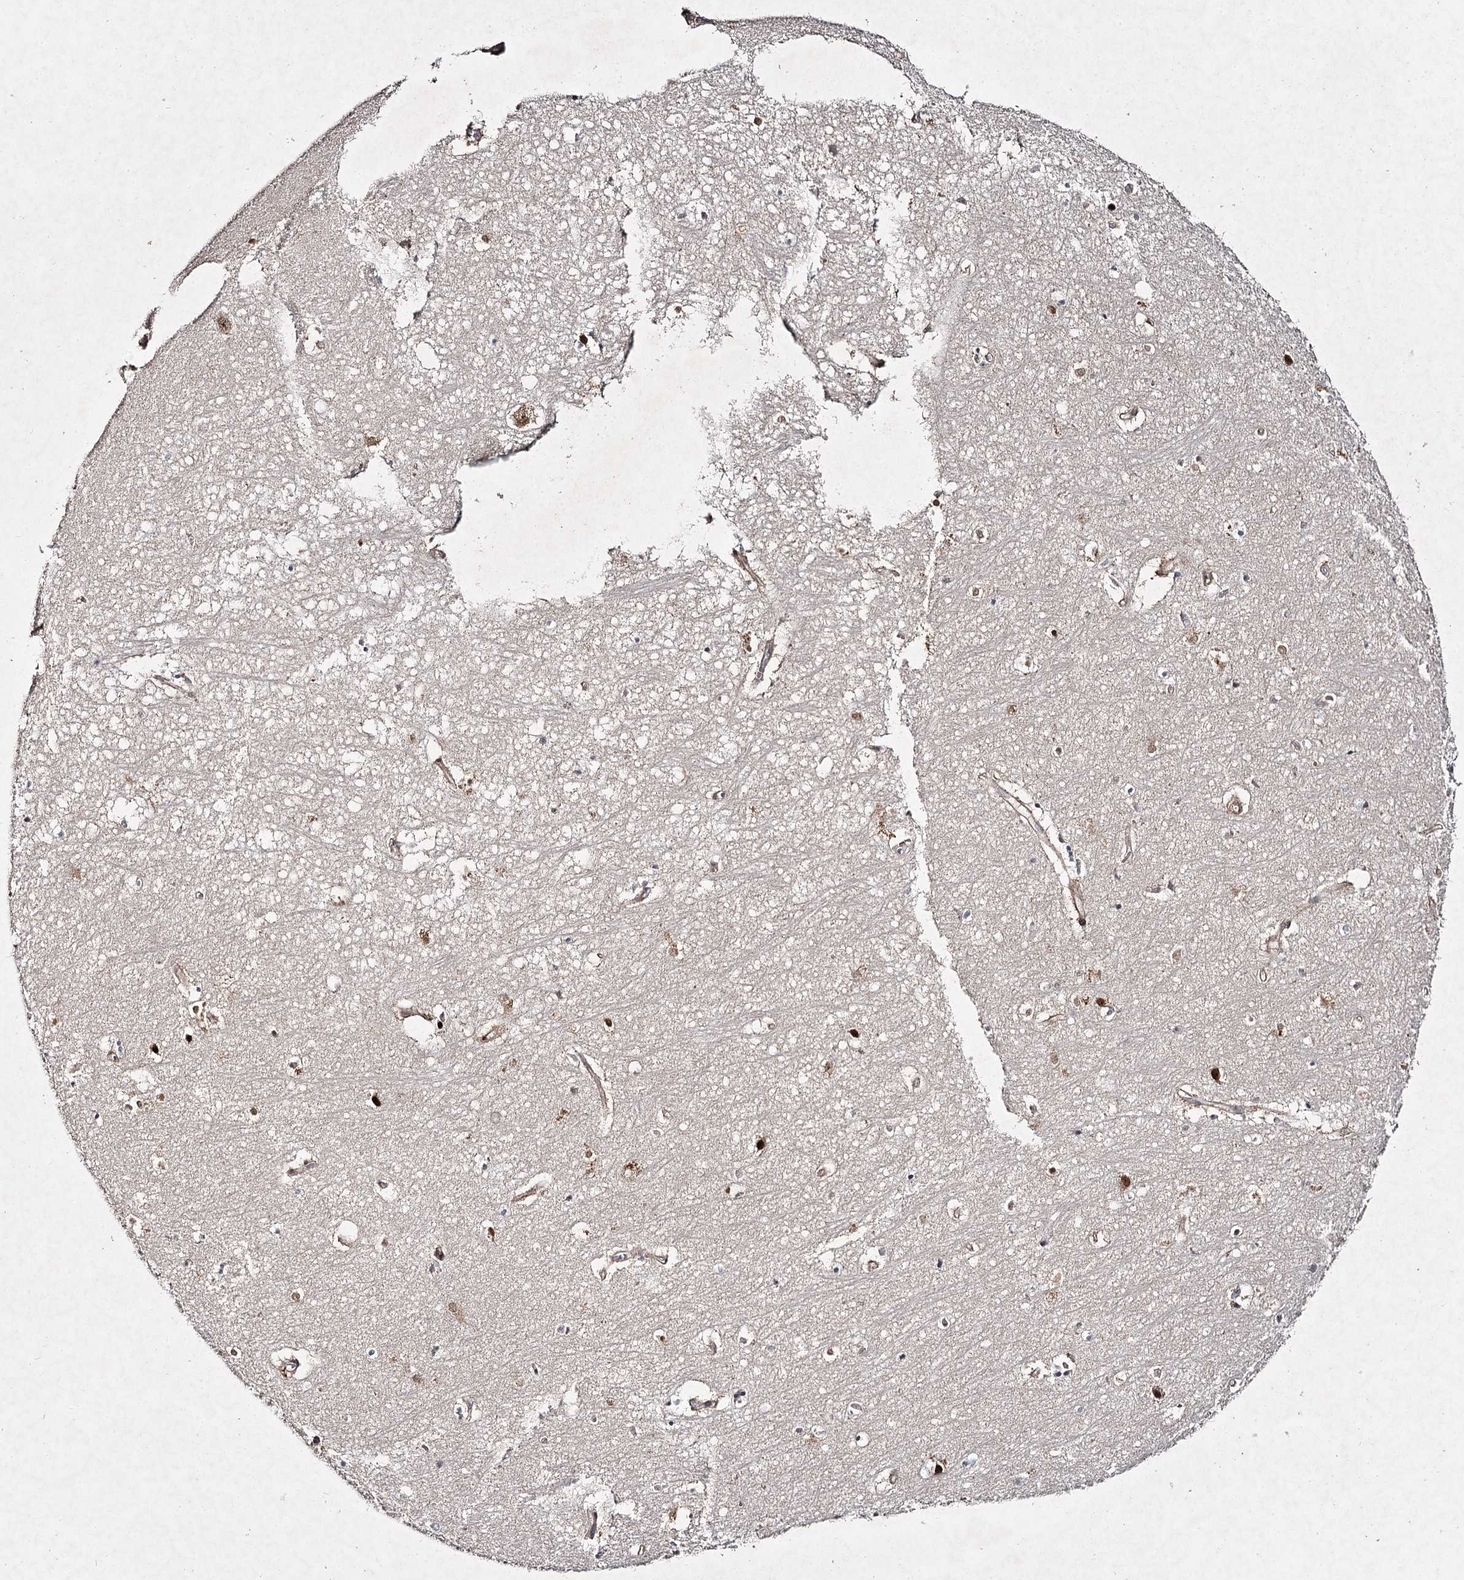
{"staining": {"intensity": "moderate", "quantity": "<25%", "location": "nuclear"}, "tissue": "hippocampus", "cell_type": "Glial cells", "image_type": "normal", "snomed": [{"axis": "morphology", "description": "Normal tissue, NOS"}, {"axis": "topography", "description": "Hippocampus"}], "caption": "Brown immunohistochemical staining in normal hippocampus demonstrates moderate nuclear staining in approximately <25% of glial cells.", "gene": "DCUN1D4", "patient": {"sex": "female", "age": 64}}